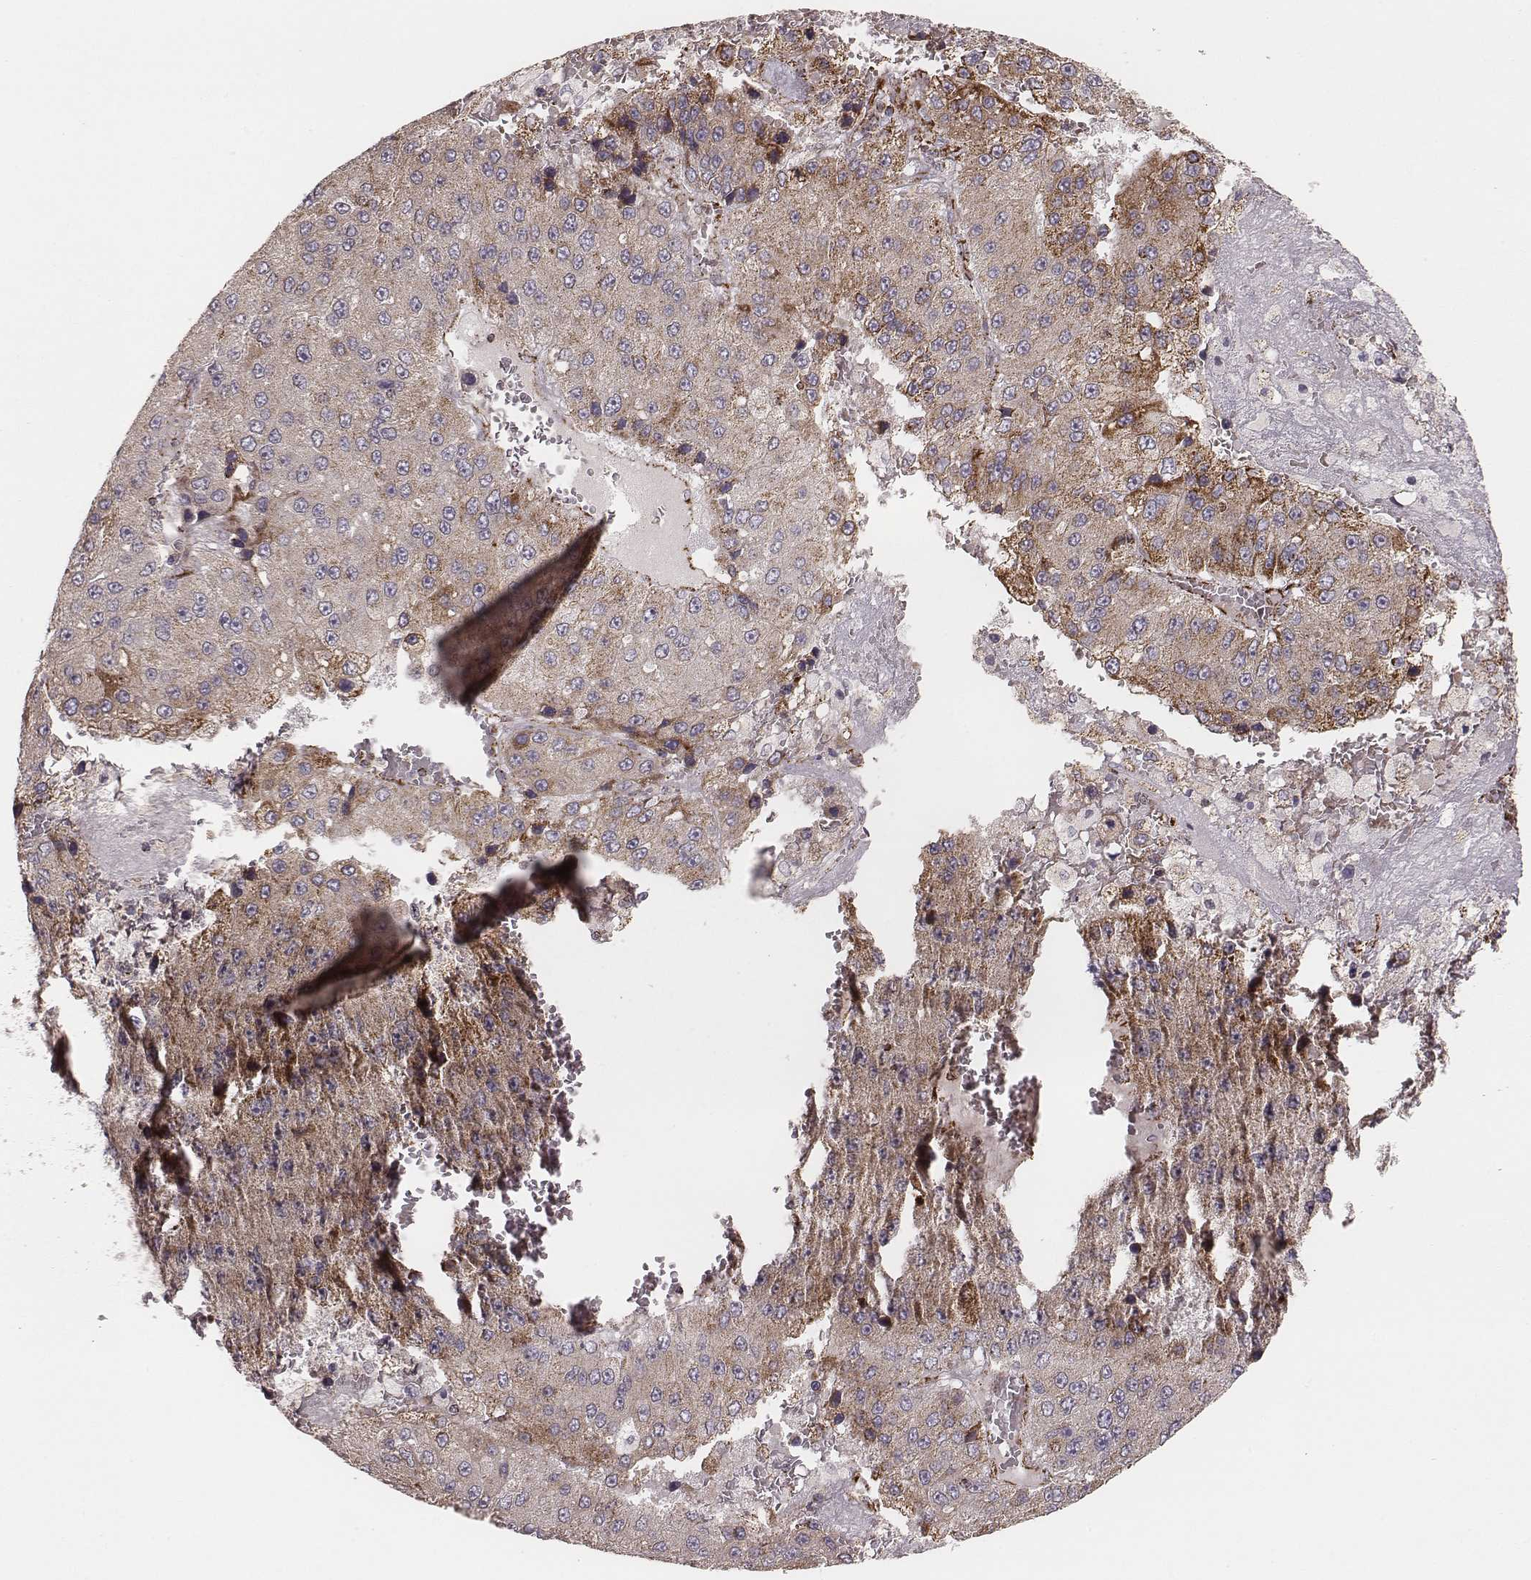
{"staining": {"intensity": "moderate", "quantity": ">75%", "location": "cytoplasmic/membranous"}, "tissue": "liver cancer", "cell_type": "Tumor cells", "image_type": "cancer", "snomed": [{"axis": "morphology", "description": "Carcinoma, Hepatocellular, NOS"}, {"axis": "topography", "description": "Liver"}], "caption": "Protein expression analysis of human hepatocellular carcinoma (liver) reveals moderate cytoplasmic/membranous staining in about >75% of tumor cells.", "gene": "TUFM", "patient": {"sex": "female", "age": 73}}